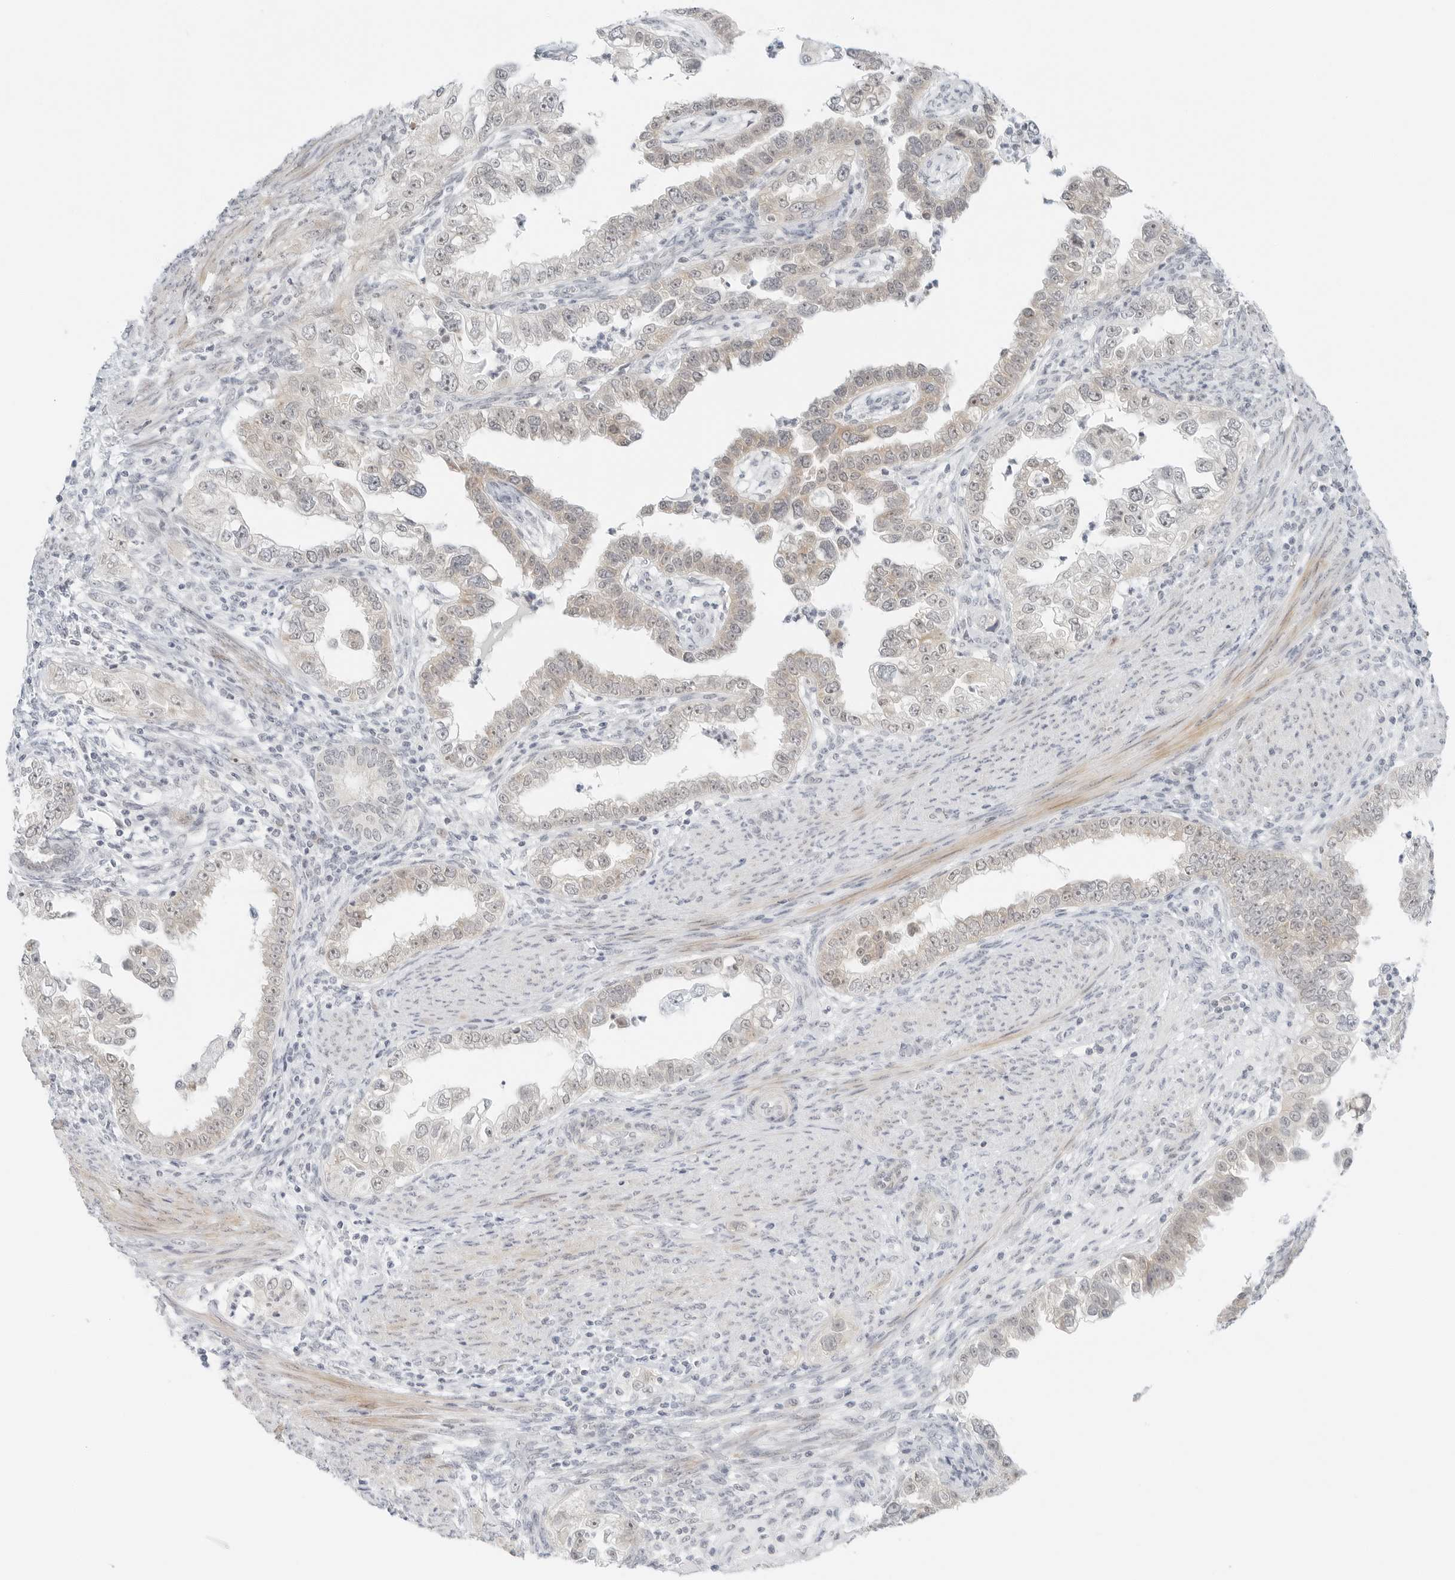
{"staining": {"intensity": "weak", "quantity": "<25%", "location": "cytoplasmic/membranous,nuclear"}, "tissue": "endometrial cancer", "cell_type": "Tumor cells", "image_type": "cancer", "snomed": [{"axis": "morphology", "description": "Adenocarcinoma, NOS"}, {"axis": "topography", "description": "Endometrium"}], "caption": "This is an immunohistochemistry (IHC) photomicrograph of human adenocarcinoma (endometrial). There is no staining in tumor cells.", "gene": "CCSAP", "patient": {"sex": "female", "age": 85}}